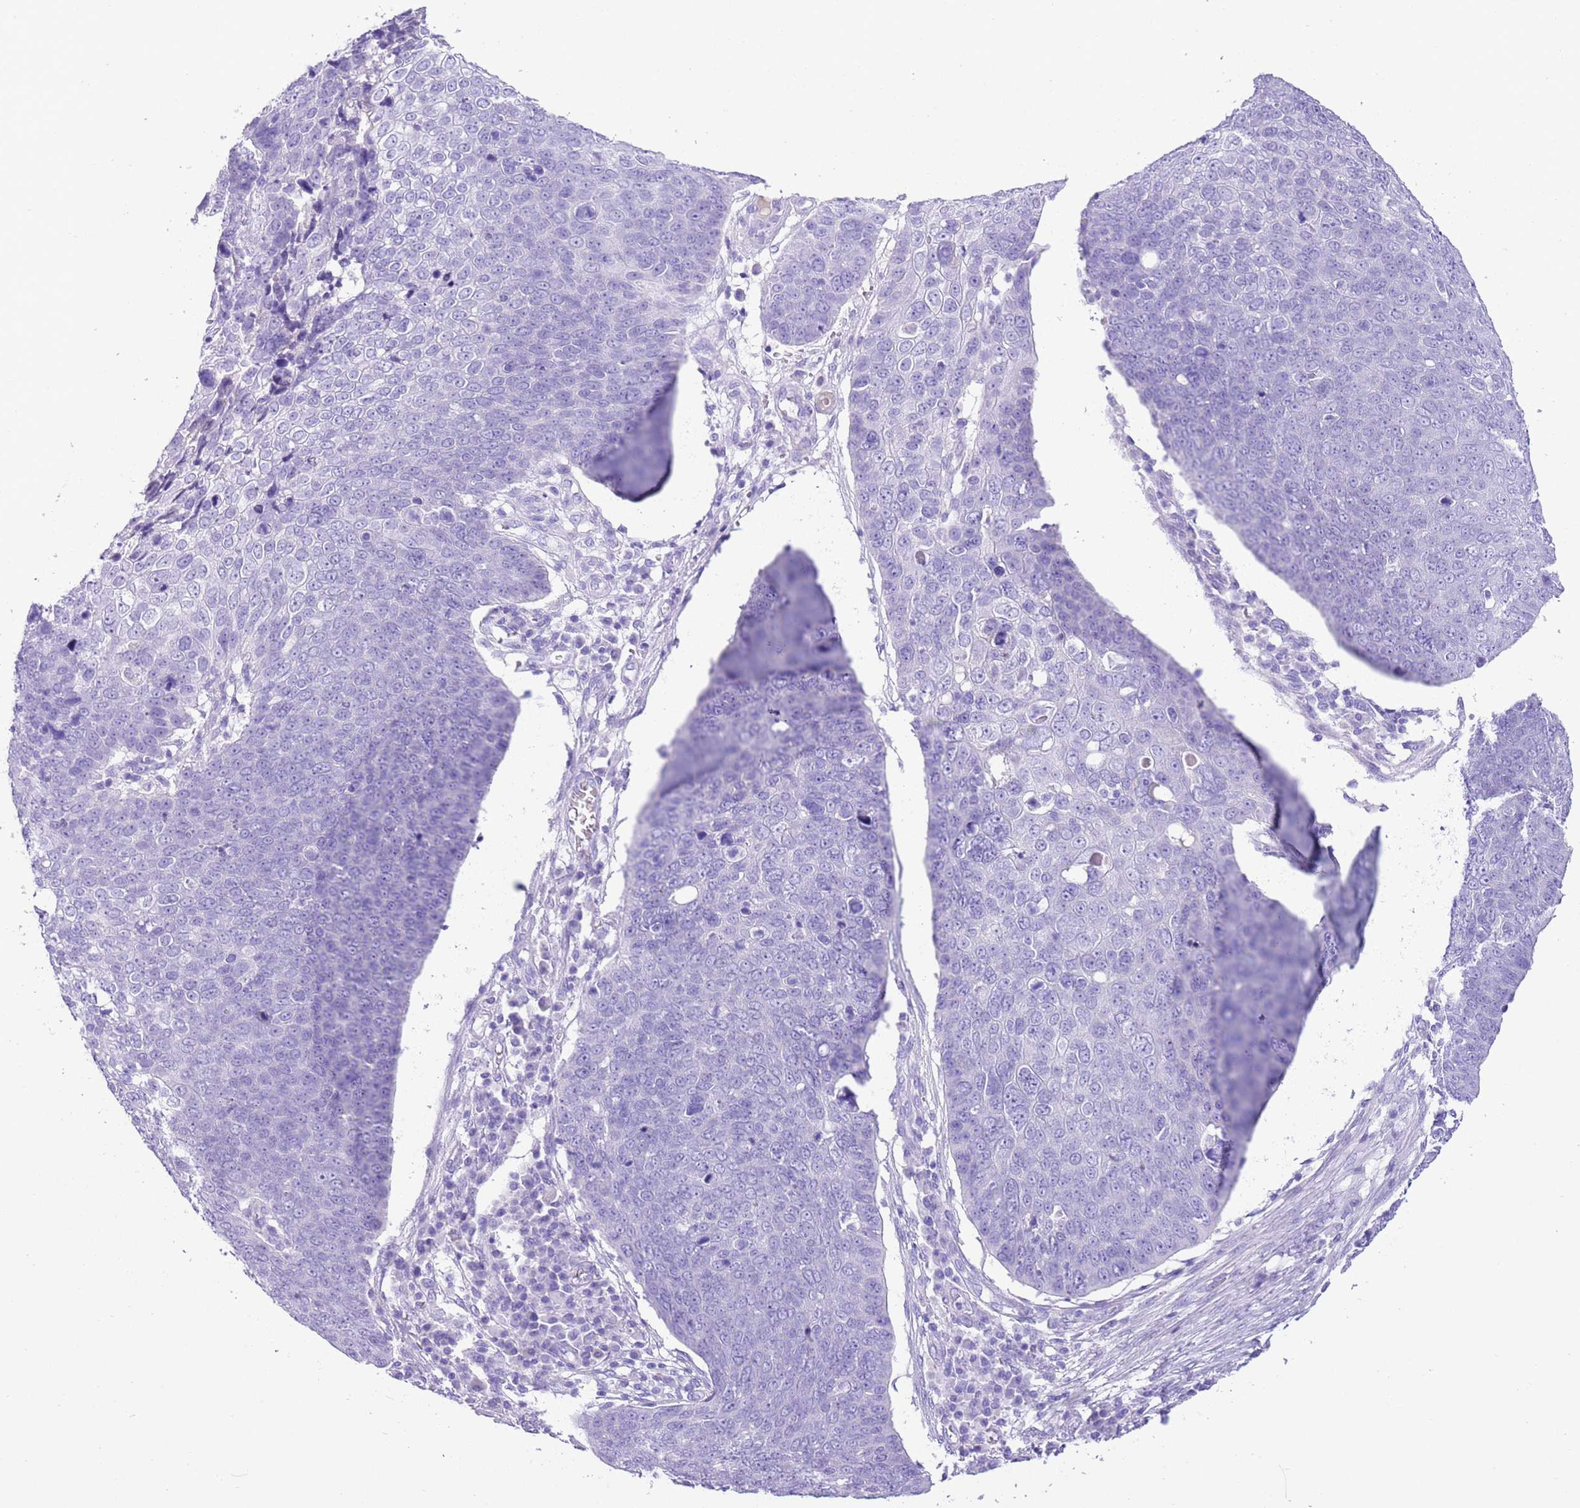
{"staining": {"intensity": "negative", "quantity": "none", "location": "none"}, "tissue": "skin cancer", "cell_type": "Tumor cells", "image_type": "cancer", "snomed": [{"axis": "morphology", "description": "Squamous cell carcinoma, NOS"}, {"axis": "topography", "description": "Skin"}], "caption": "The IHC histopathology image has no significant expression in tumor cells of squamous cell carcinoma (skin) tissue. (DAB immunohistochemistry (IHC) visualized using brightfield microscopy, high magnification).", "gene": "TBC1D10B", "patient": {"sex": "male", "age": 71}}